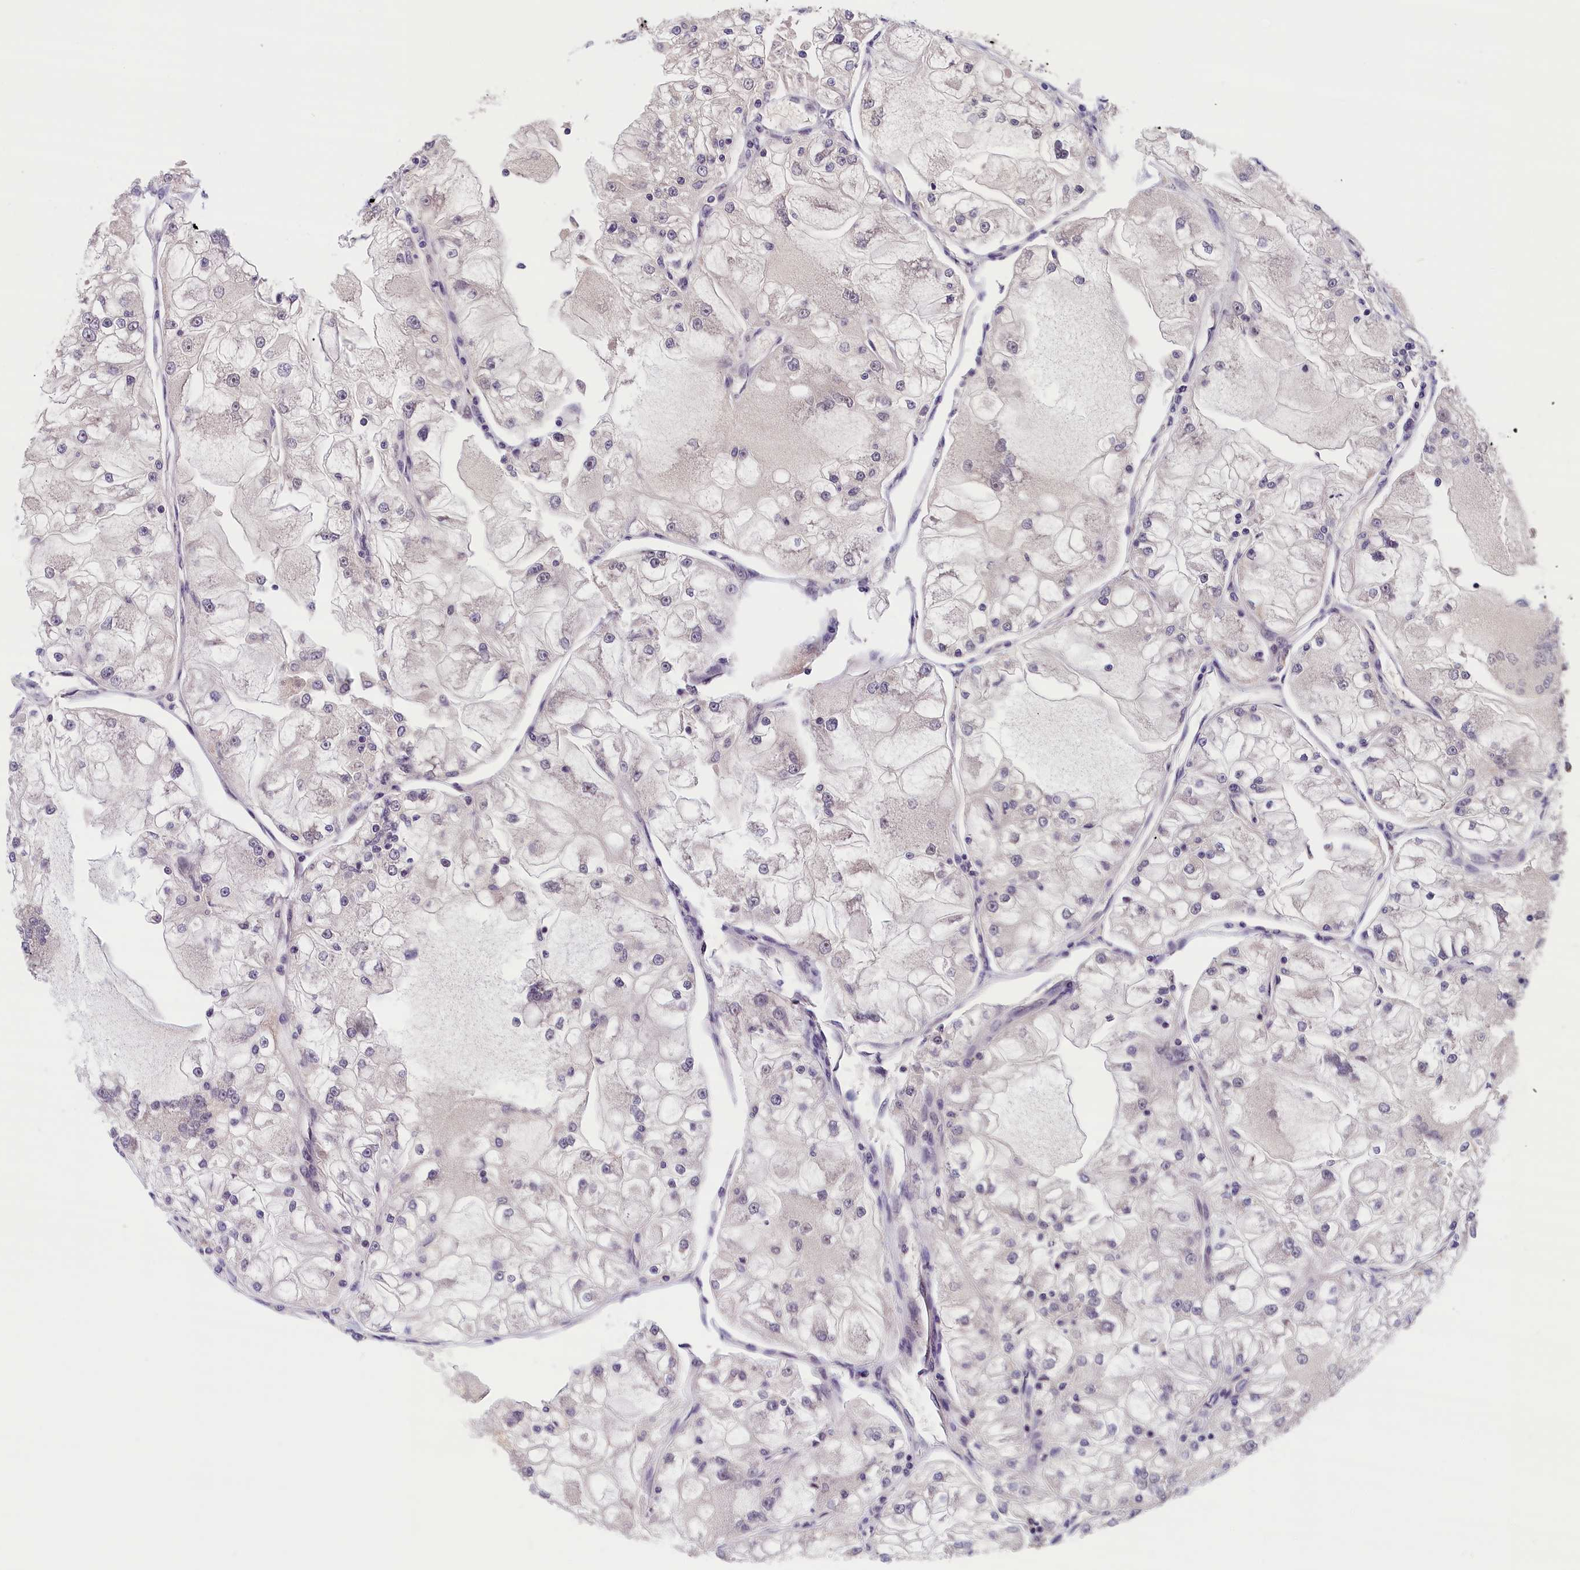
{"staining": {"intensity": "negative", "quantity": "none", "location": "none"}, "tissue": "renal cancer", "cell_type": "Tumor cells", "image_type": "cancer", "snomed": [{"axis": "morphology", "description": "Adenocarcinoma, NOS"}, {"axis": "topography", "description": "Kidney"}], "caption": "The immunohistochemistry (IHC) image has no significant expression in tumor cells of renal cancer tissue.", "gene": "KCNK6", "patient": {"sex": "female", "age": 72}}